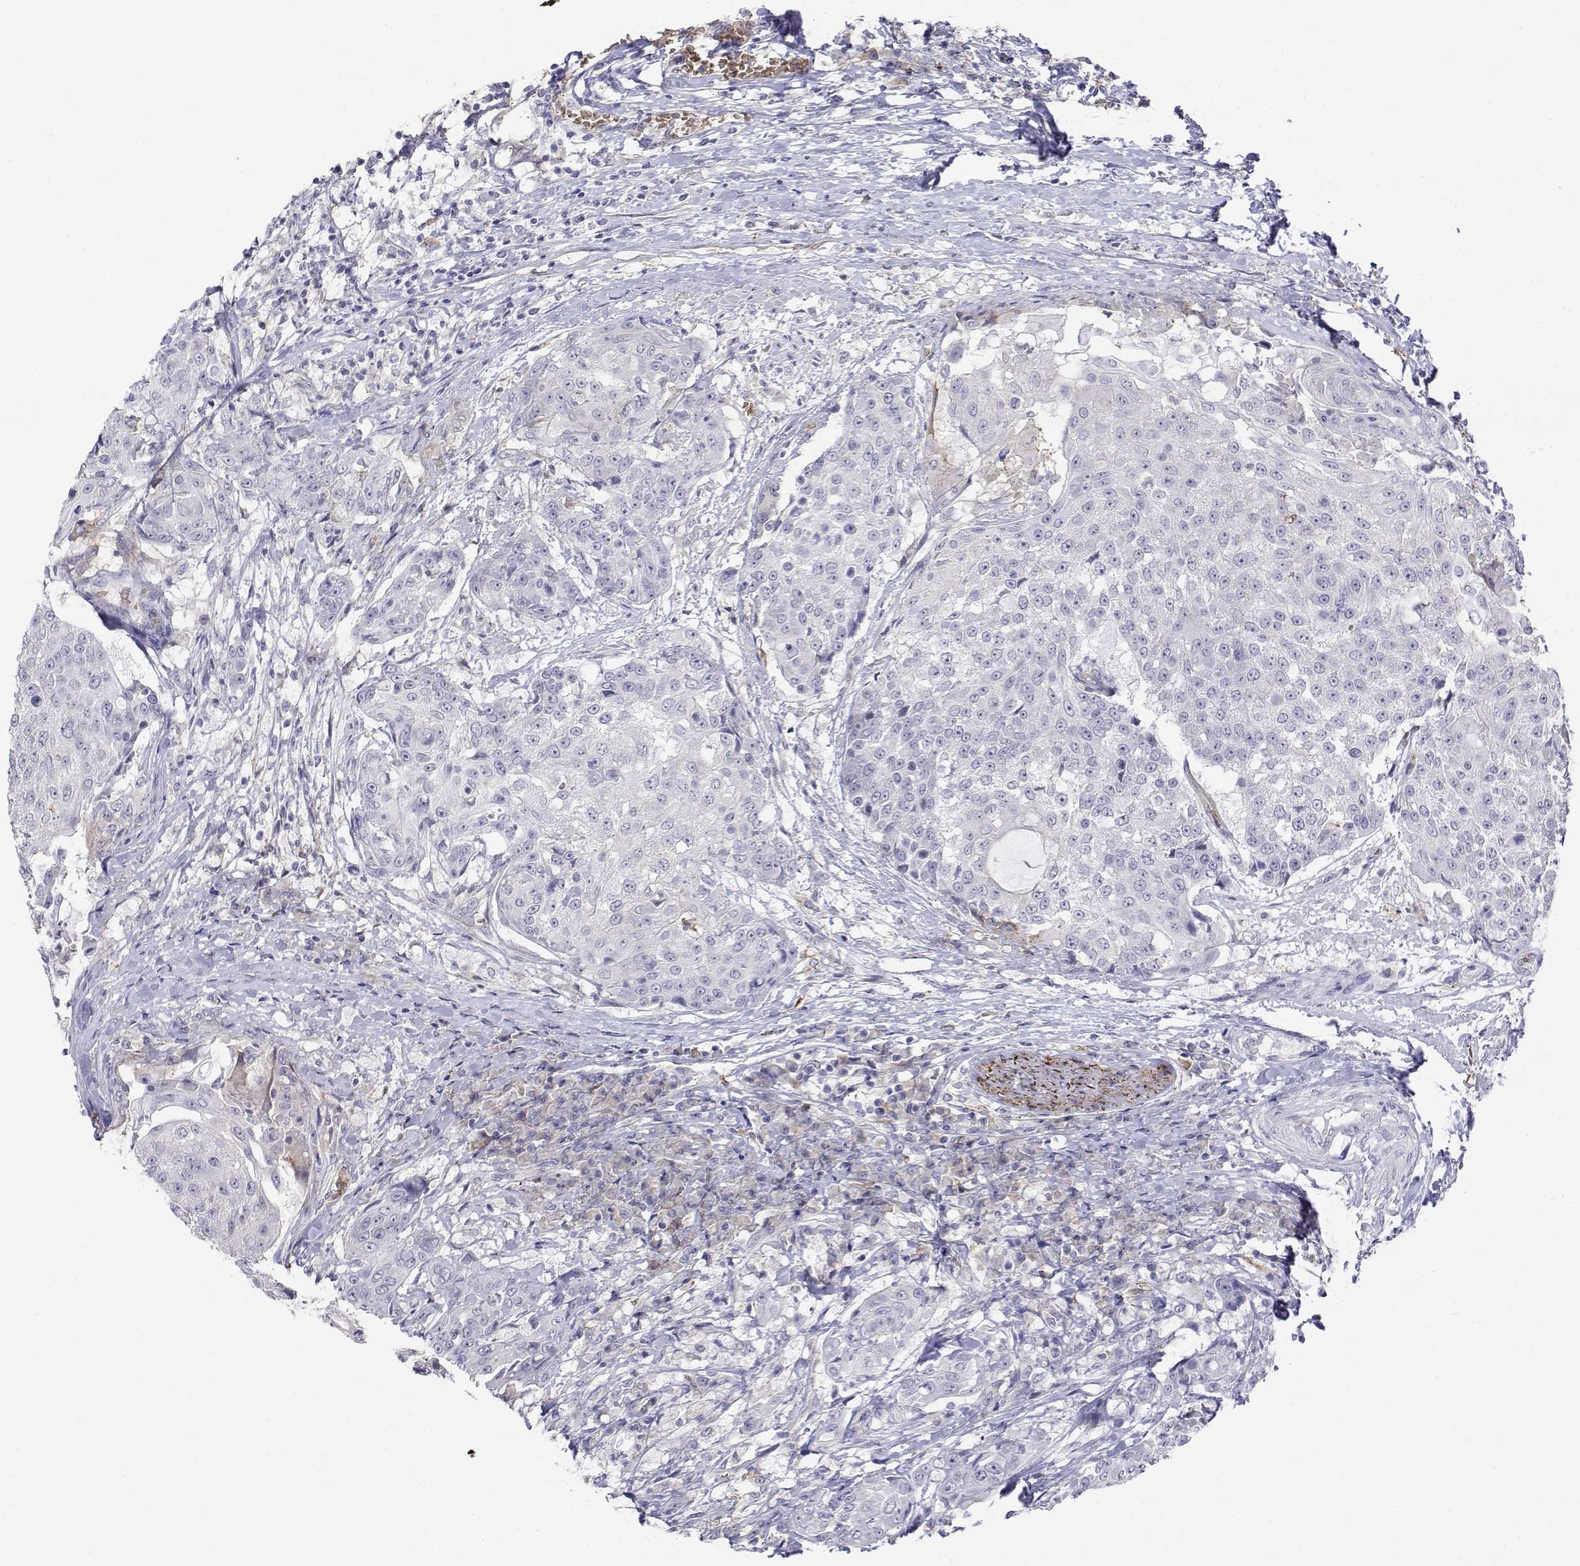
{"staining": {"intensity": "negative", "quantity": "none", "location": "none"}, "tissue": "urothelial cancer", "cell_type": "Tumor cells", "image_type": "cancer", "snomed": [{"axis": "morphology", "description": "Urothelial carcinoma, High grade"}, {"axis": "topography", "description": "Urinary bladder"}], "caption": "A histopathology image of high-grade urothelial carcinoma stained for a protein reveals no brown staining in tumor cells.", "gene": "CADM1", "patient": {"sex": "female", "age": 63}}